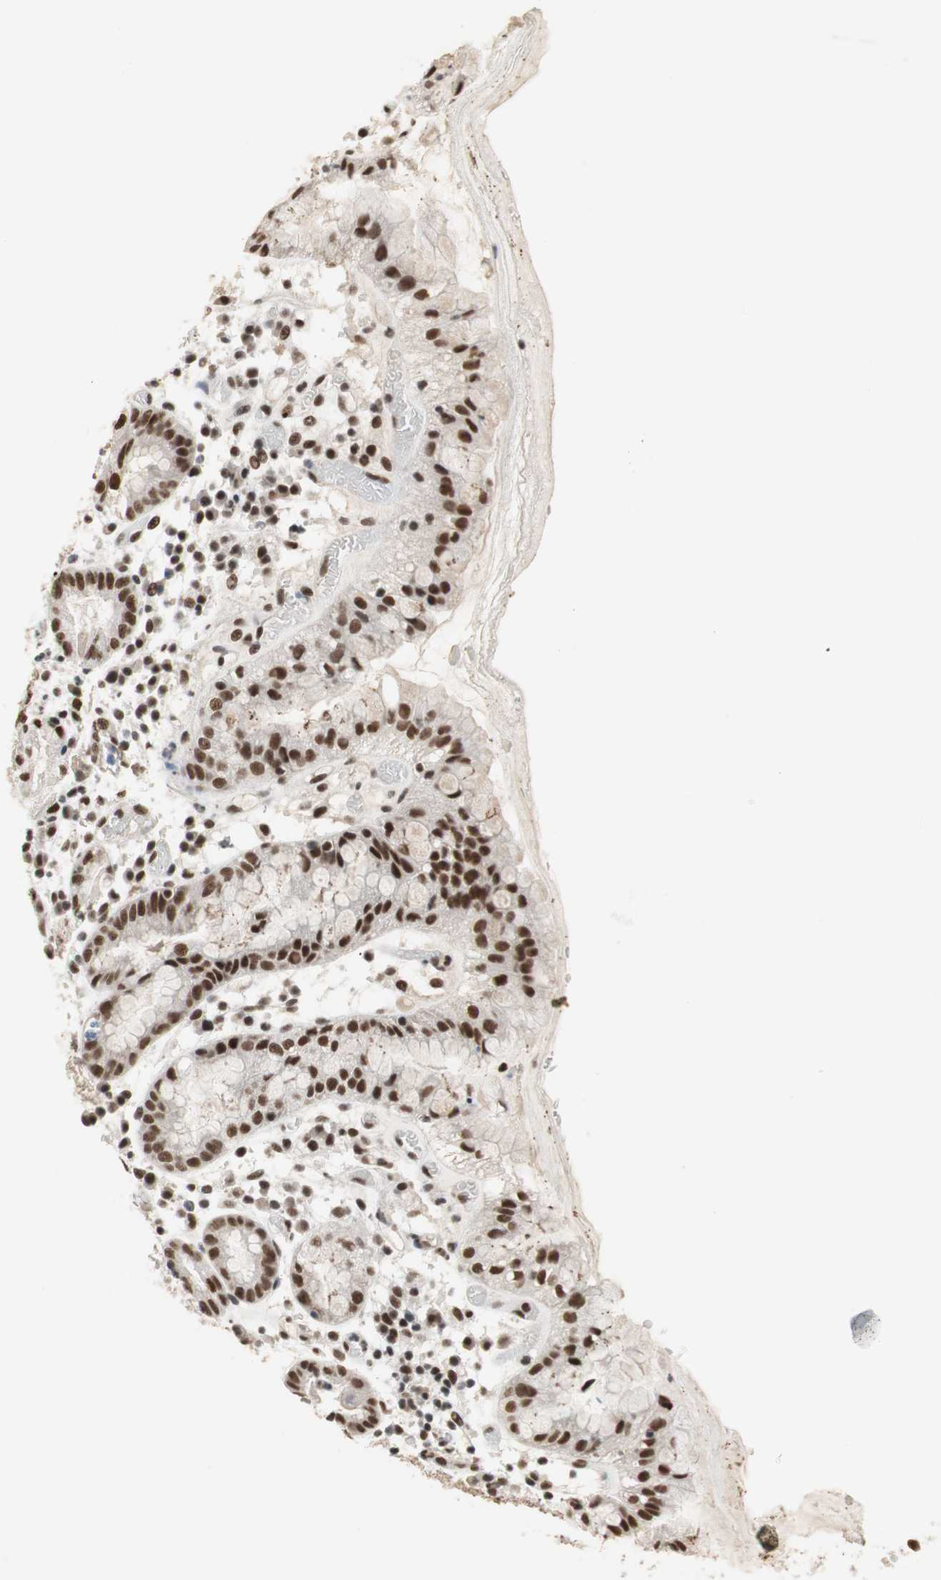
{"staining": {"intensity": "strong", "quantity": ">75%", "location": "nuclear"}, "tissue": "stomach", "cell_type": "Glandular cells", "image_type": "normal", "snomed": [{"axis": "morphology", "description": "Normal tissue, NOS"}, {"axis": "topography", "description": "Stomach"}, {"axis": "topography", "description": "Stomach, lower"}], "caption": "Protein expression analysis of benign human stomach reveals strong nuclear staining in about >75% of glandular cells.", "gene": "RTF1", "patient": {"sex": "female", "age": 75}}